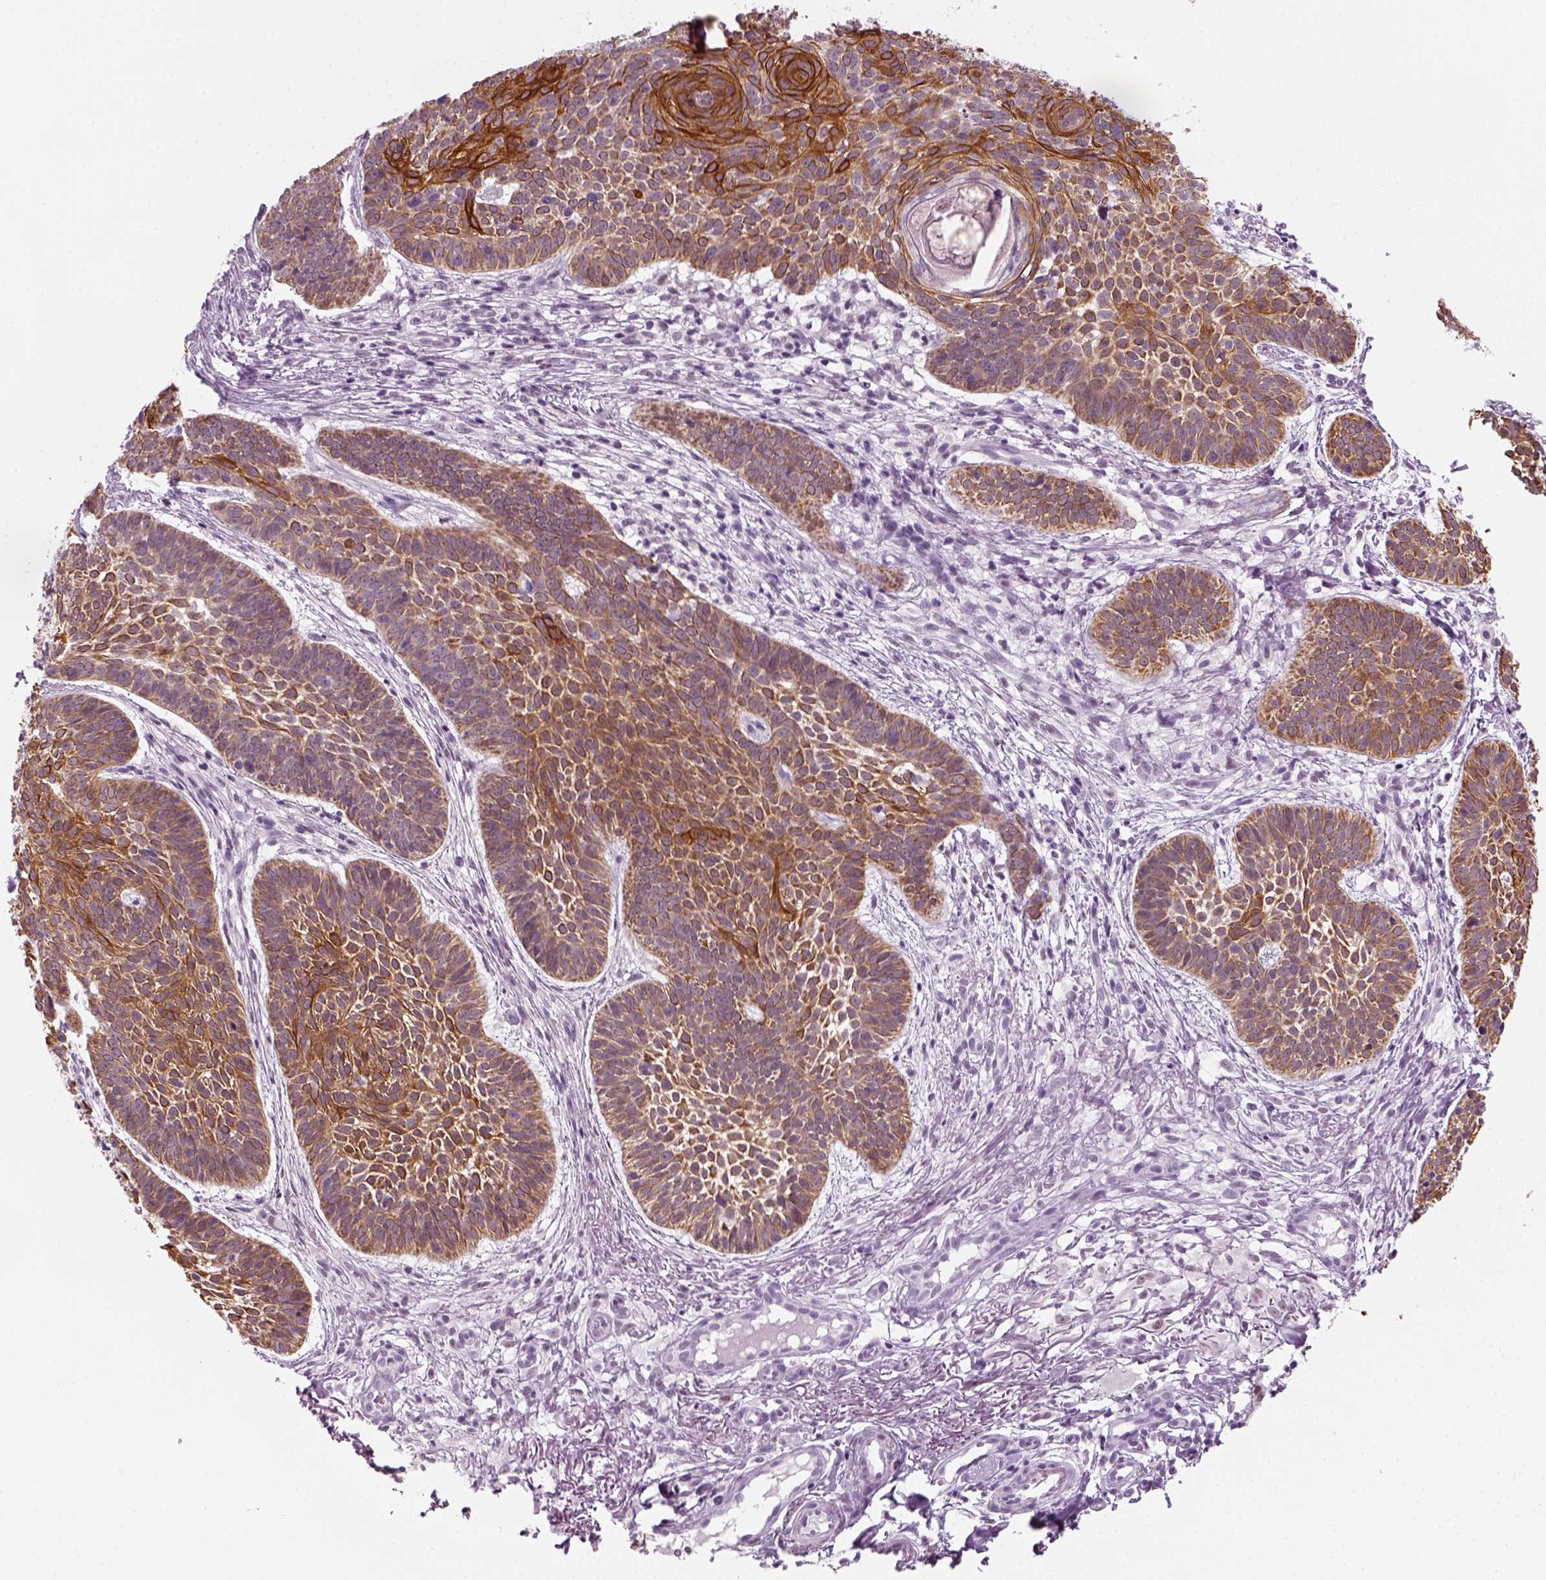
{"staining": {"intensity": "moderate", "quantity": ">75%", "location": "cytoplasmic/membranous"}, "tissue": "skin cancer", "cell_type": "Tumor cells", "image_type": "cancer", "snomed": [{"axis": "morphology", "description": "Basal cell carcinoma"}, {"axis": "topography", "description": "Skin"}], "caption": "The image displays staining of skin cancer (basal cell carcinoma), revealing moderate cytoplasmic/membranous protein positivity (brown color) within tumor cells.", "gene": "KRT75", "patient": {"sex": "male", "age": 72}}